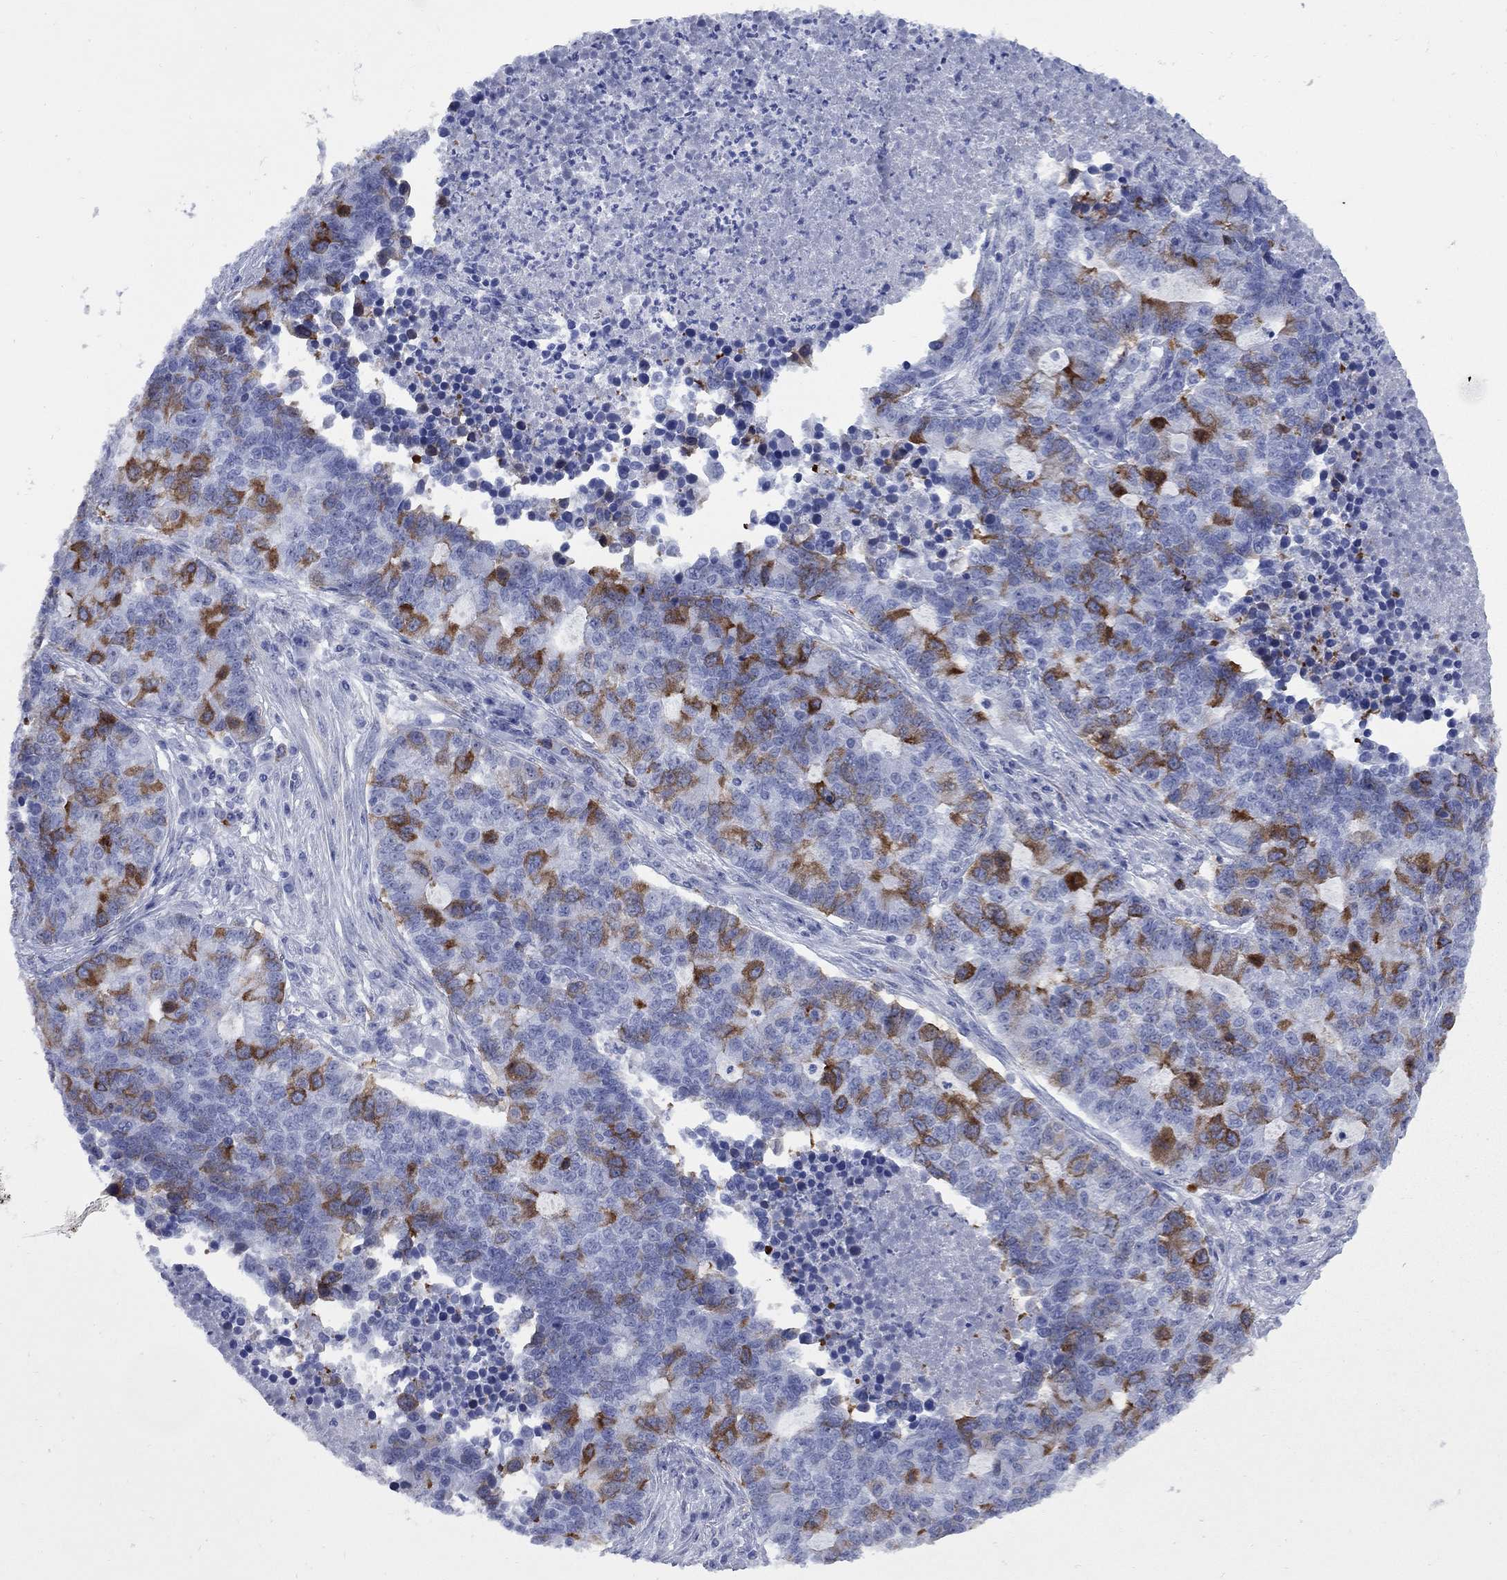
{"staining": {"intensity": "strong", "quantity": "<25%", "location": "cytoplasmic/membranous"}, "tissue": "lung cancer", "cell_type": "Tumor cells", "image_type": "cancer", "snomed": [{"axis": "morphology", "description": "Adenocarcinoma, NOS"}, {"axis": "topography", "description": "Lung"}], "caption": "IHC histopathology image of human lung cancer (adenocarcinoma) stained for a protein (brown), which shows medium levels of strong cytoplasmic/membranous expression in approximately <25% of tumor cells.", "gene": "TACC3", "patient": {"sex": "male", "age": 57}}